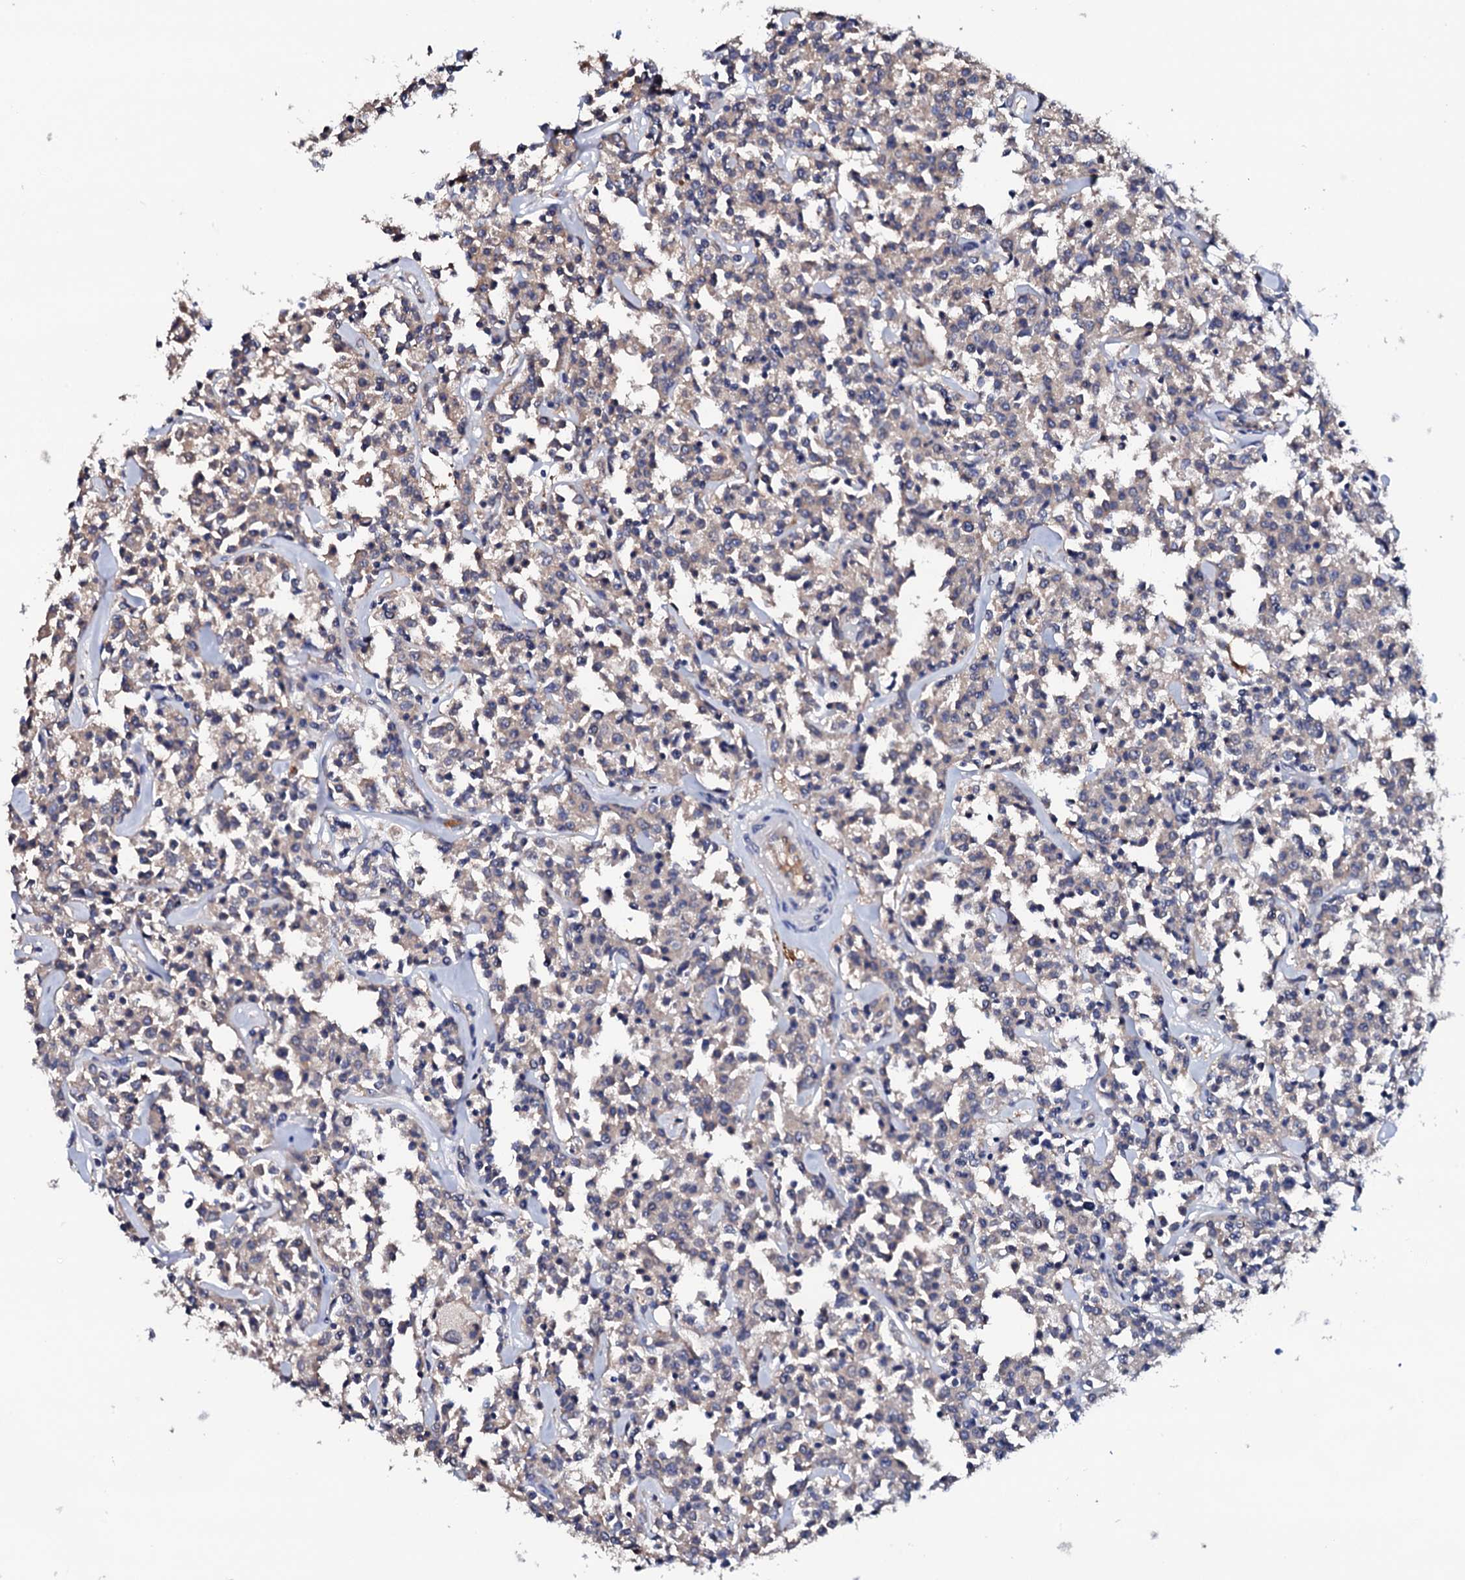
{"staining": {"intensity": "negative", "quantity": "none", "location": "none"}, "tissue": "lymphoma", "cell_type": "Tumor cells", "image_type": "cancer", "snomed": [{"axis": "morphology", "description": "Malignant lymphoma, non-Hodgkin's type, Low grade"}, {"axis": "topography", "description": "Small intestine"}], "caption": "Immunohistochemical staining of human malignant lymphoma, non-Hodgkin's type (low-grade) exhibits no significant staining in tumor cells.", "gene": "TCAF2", "patient": {"sex": "female", "age": 59}}